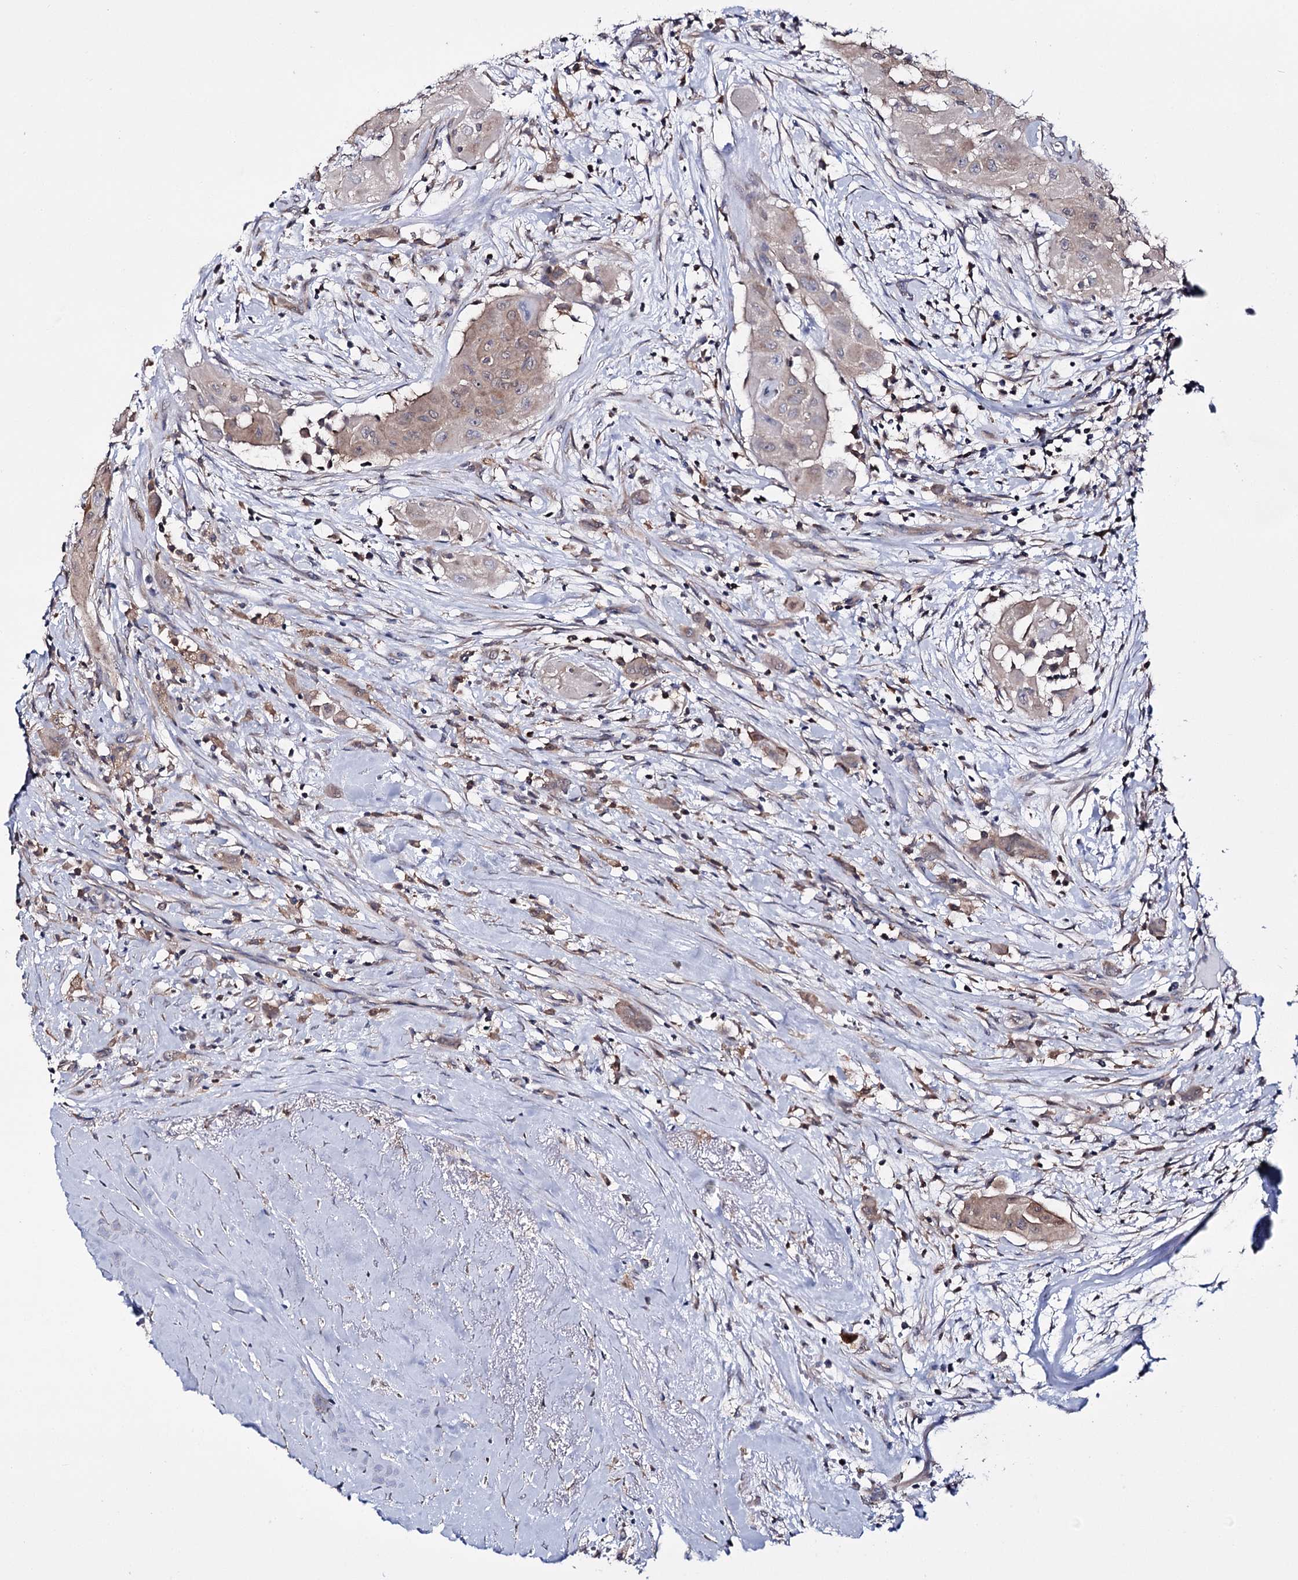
{"staining": {"intensity": "moderate", "quantity": ">75%", "location": "cytoplasmic/membranous"}, "tissue": "thyroid cancer", "cell_type": "Tumor cells", "image_type": "cancer", "snomed": [{"axis": "morphology", "description": "Papillary adenocarcinoma, NOS"}, {"axis": "topography", "description": "Thyroid gland"}], "caption": "A high-resolution image shows immunohistochemistry staining of thyroid cancer, which reveals moderate cytoplasmic/membranous positivity in approximately >75% of tumor cells.", "gene": "PTER", "patient": {"sex": "female", "age": 59}}